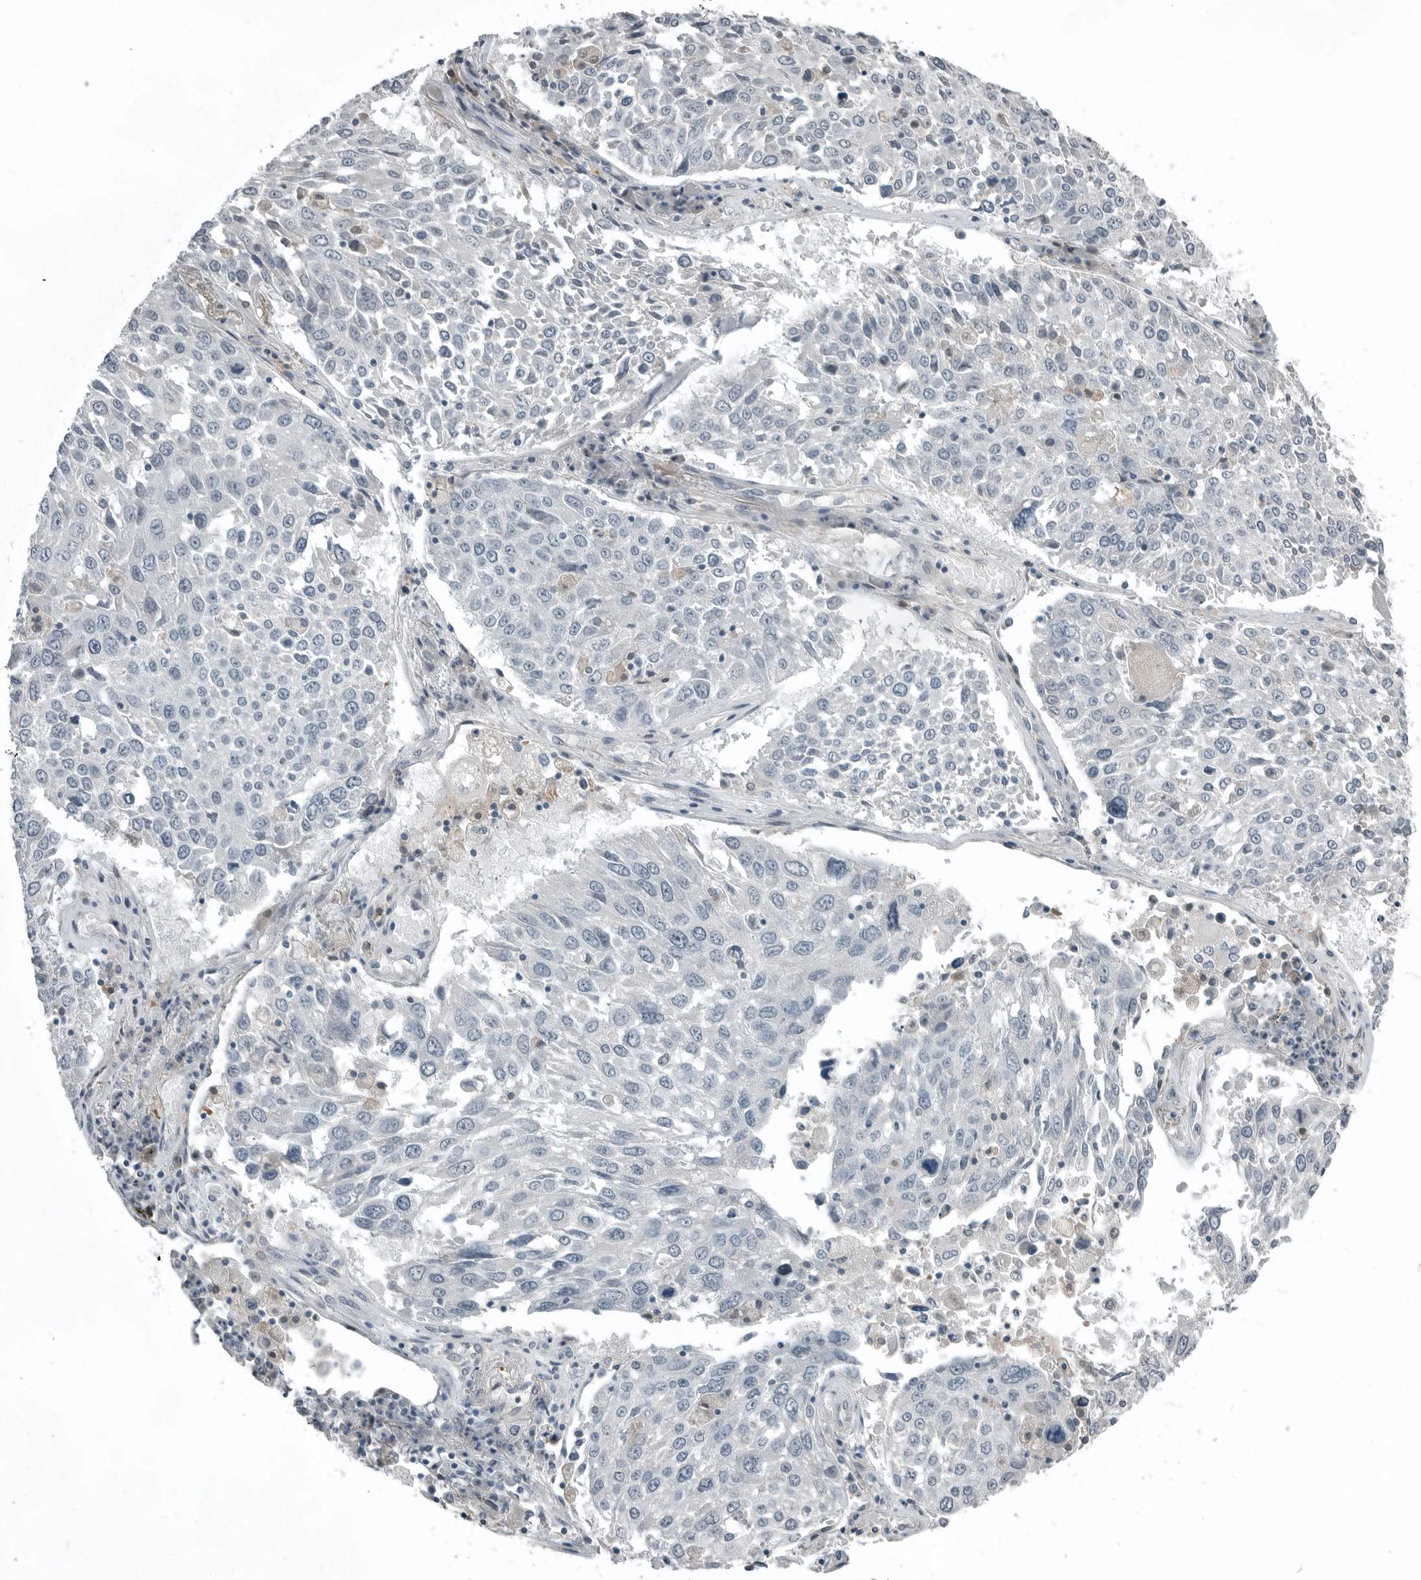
{"staining": {"intensity": "negative", "quantity": "none", "location": "none"}, "tissue": "lung cancer", "cell_type": "Tumor cells", "image_type": "cancer", "snomed": [{"axis": "morphology", "description": "Squamous cell carcinoma, NOS"}, {"axis": "topography", "description": "Lung"}], "caption": "IHC of lung cancer (squamous cell carcinoma) reveals no staining in tumor cells.", "gene": "KYAT1", "patient": {"sex": "male", "age": 65}}